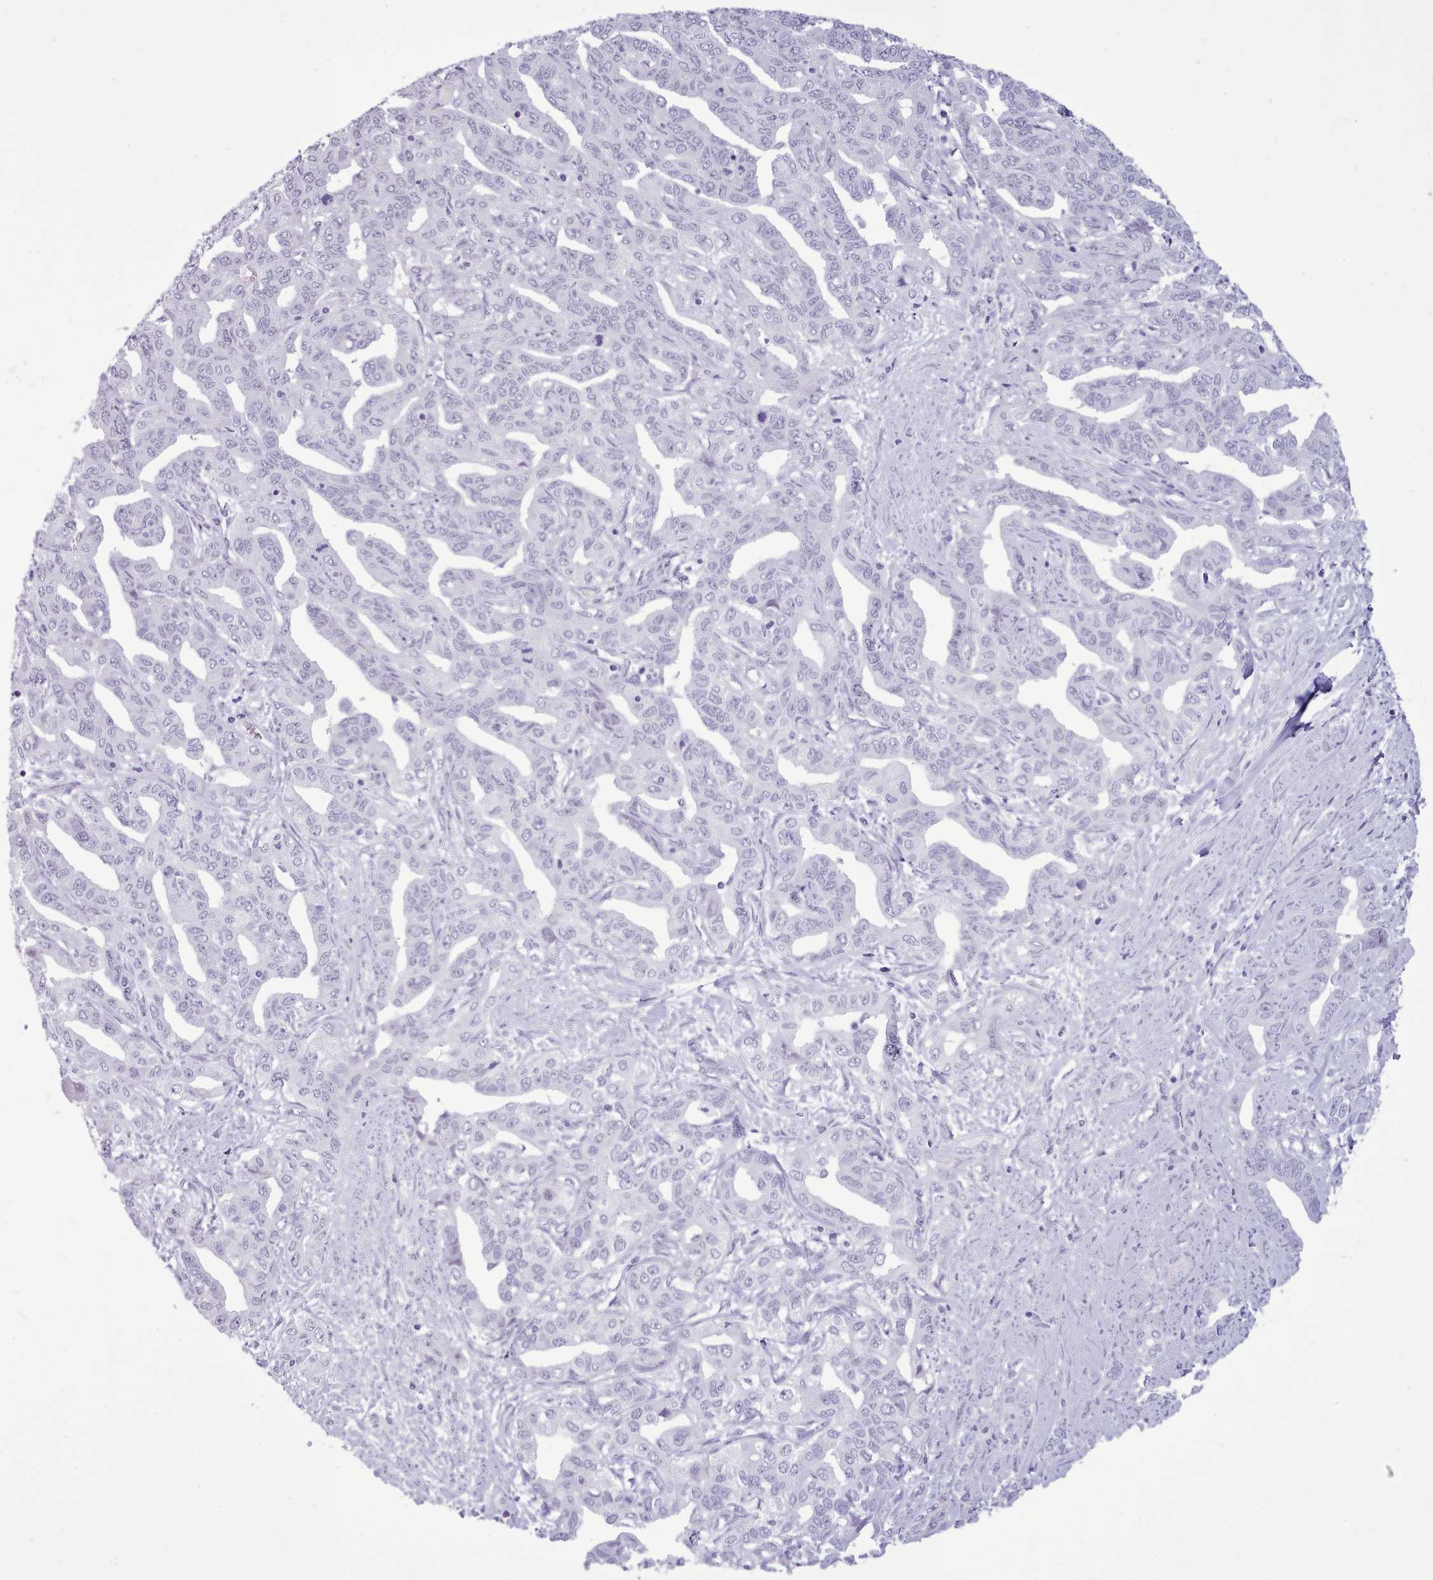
{"staining": {"intensity": "negative", "quantity": "none", "location": "none"}, "tissue": "liver cancer", "cell_type": "Tumor cells", "image_type": "cancer", "snomed": [{"axis": "morphology", "description": "Cholangiocarcinoma"}, {"axis": "topography", "description": "Liver"}], "caption": "Liver cancer (cholangiocarcinoma) stained for a protein using immunohistochemistry (IHC) shows no staining tumor cells.", "gene": "FBXO48", "patient": {"sex": "male", "age": 59}}